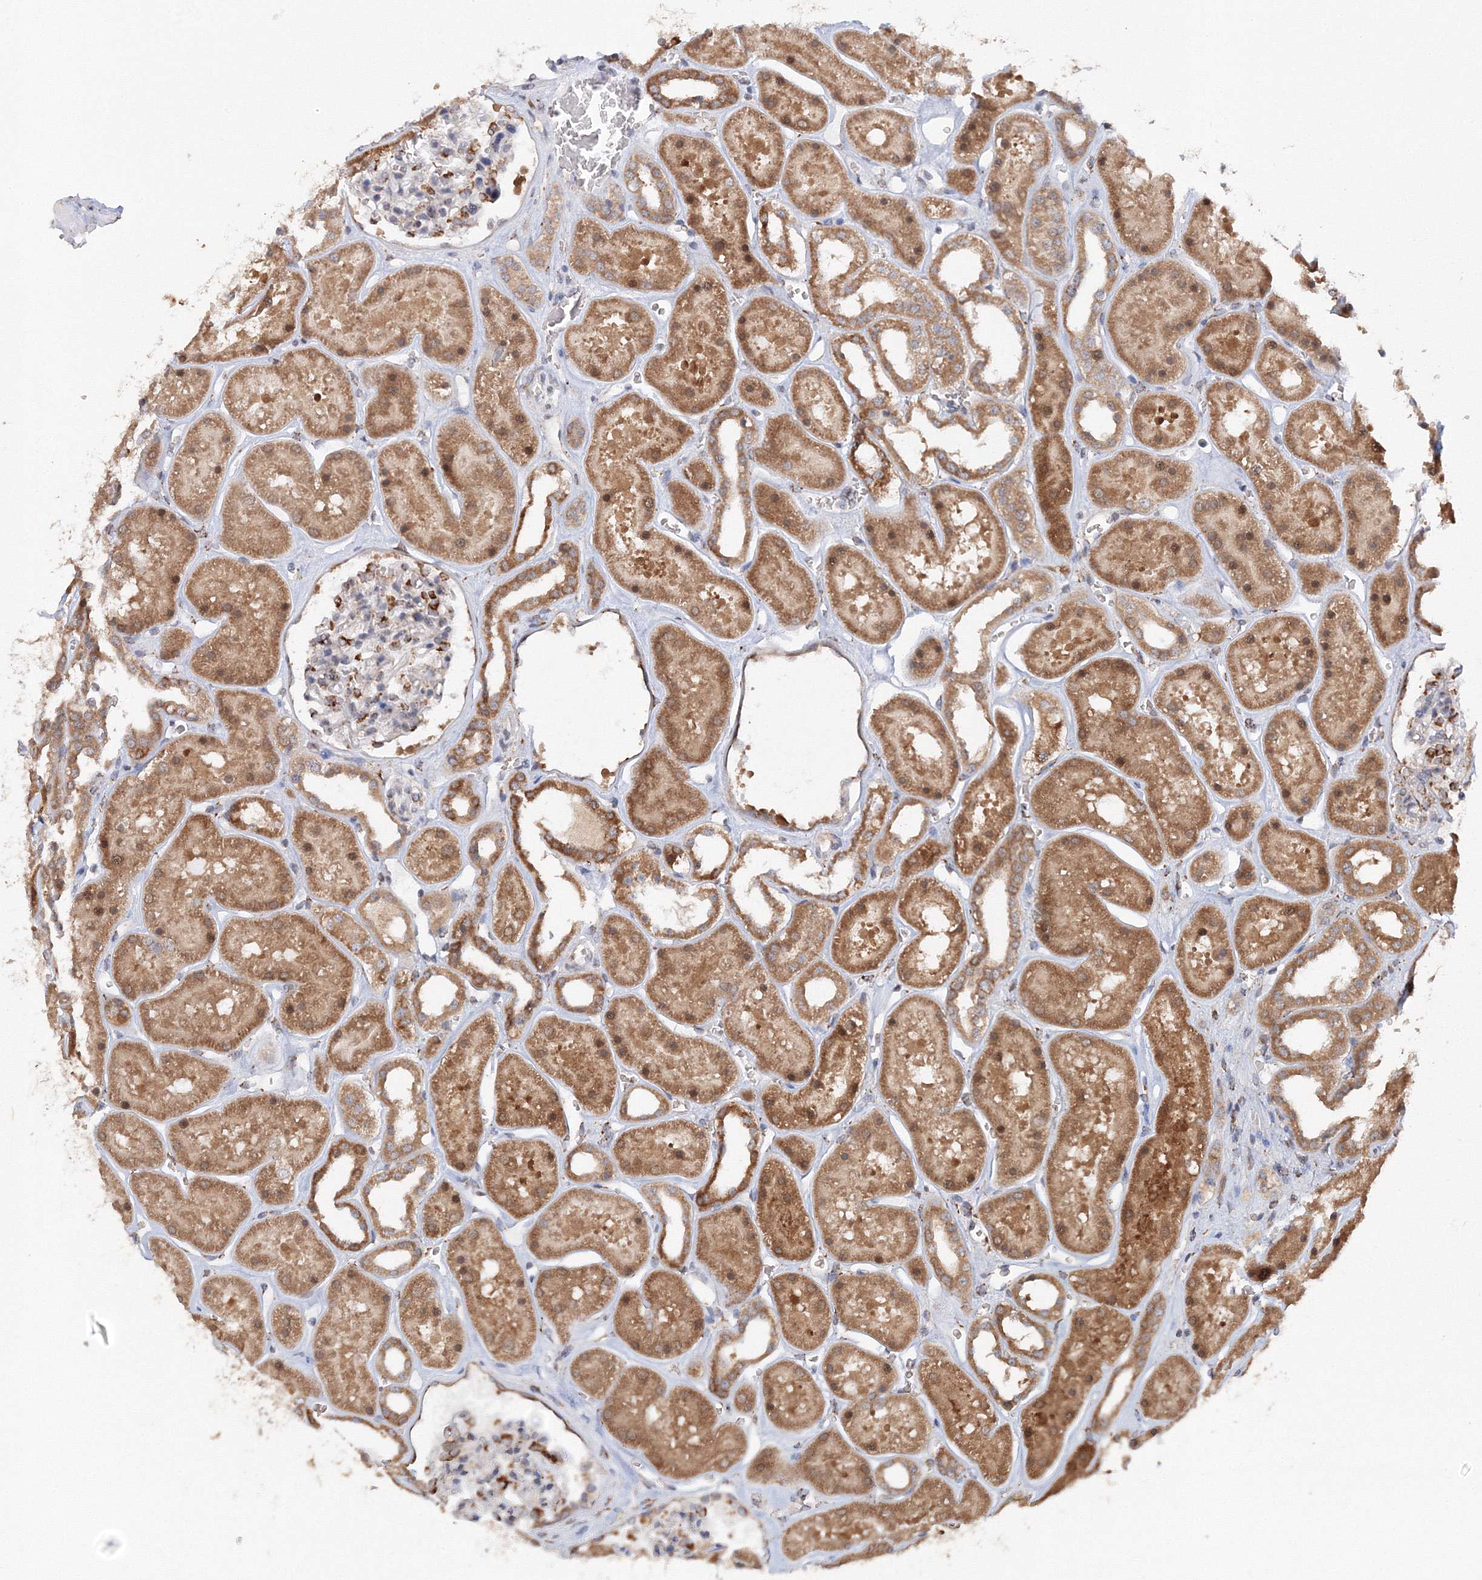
{"staining": {"intensity": "strong", "quantity": "<25%", "location": "cytoplasmic/membranous"}, "tissue": "kidney", "cell_type": "Cells in glomeruli", "image_type": "normal", "snomed": [{"axis": "morphology", "description": "Normal tissue, NOS"}, {"axis": "topography", "description": "Kidney"}], "caption": "A histopathology image of kidney stained for a protein exhibits strong cytoplasmic/membranous brown staining in cells in glomeruli. (Stains: DAB (3,3'-diaminobenzidine) in brown, nuclei in blue, Microscopy: brightfield microscopy at high magnification).", "gene": "DIS3L2", "patient": {"sex": "female", "age": 41}}